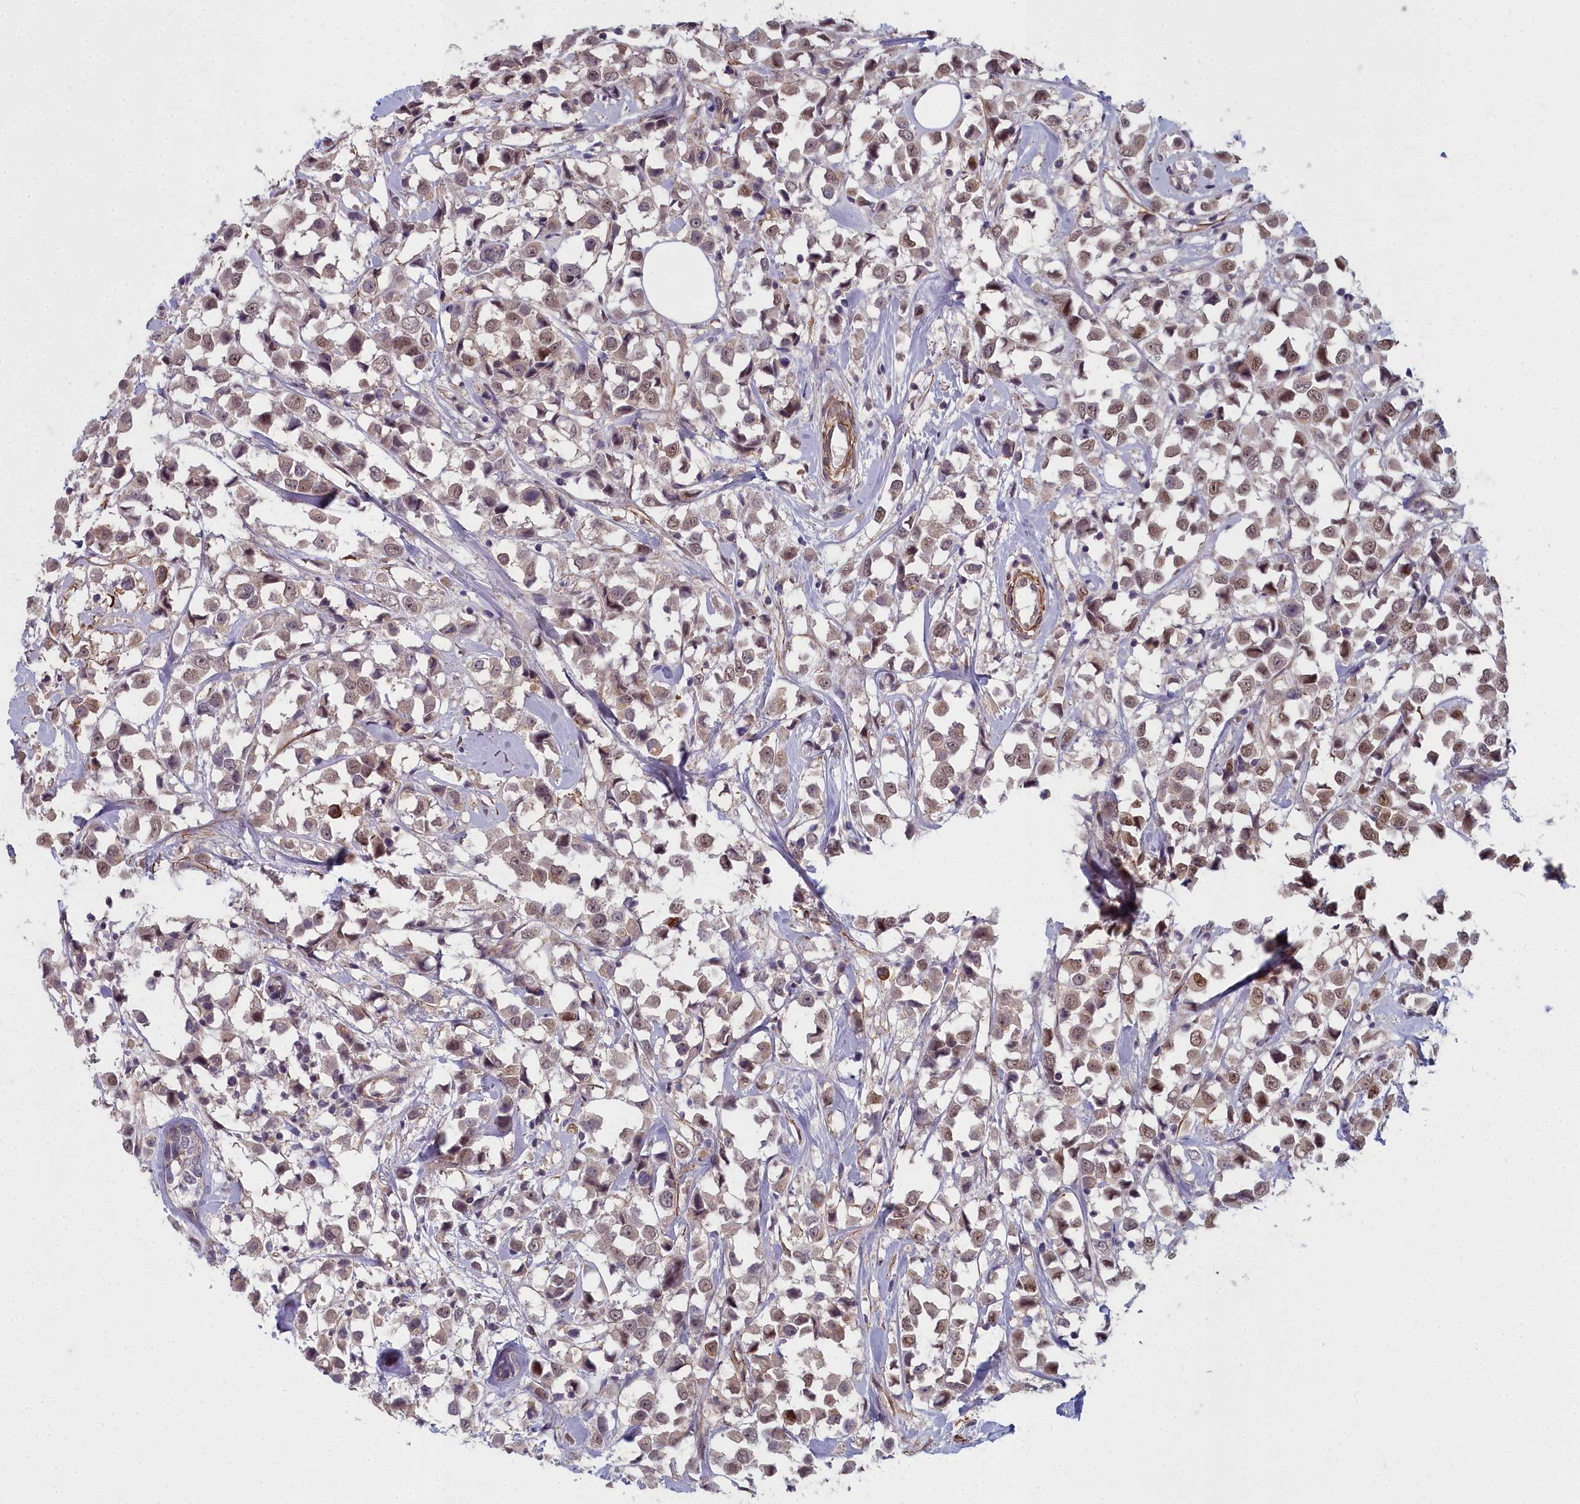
{"staining": {"intensity": "moderate", "quantity": ">75%", "location": "cytoplasmic/membranous,nuclear"}, "tissue": "breast cancer", "cell_type": "Tumor cells", "image_type": "cancer", "snomed": [{"axis": "morphology", "description": "Duct carcinoma"}, {"axis": "topography", "description": "Breast"}], "caption": "A brown stain shows moderate cytoplasmic/membranous and nuclear positivity of a protein in human breast cancer tumor cells.", "gene": "ZNF626", "patient": {"sex": "female", "age": 61}}